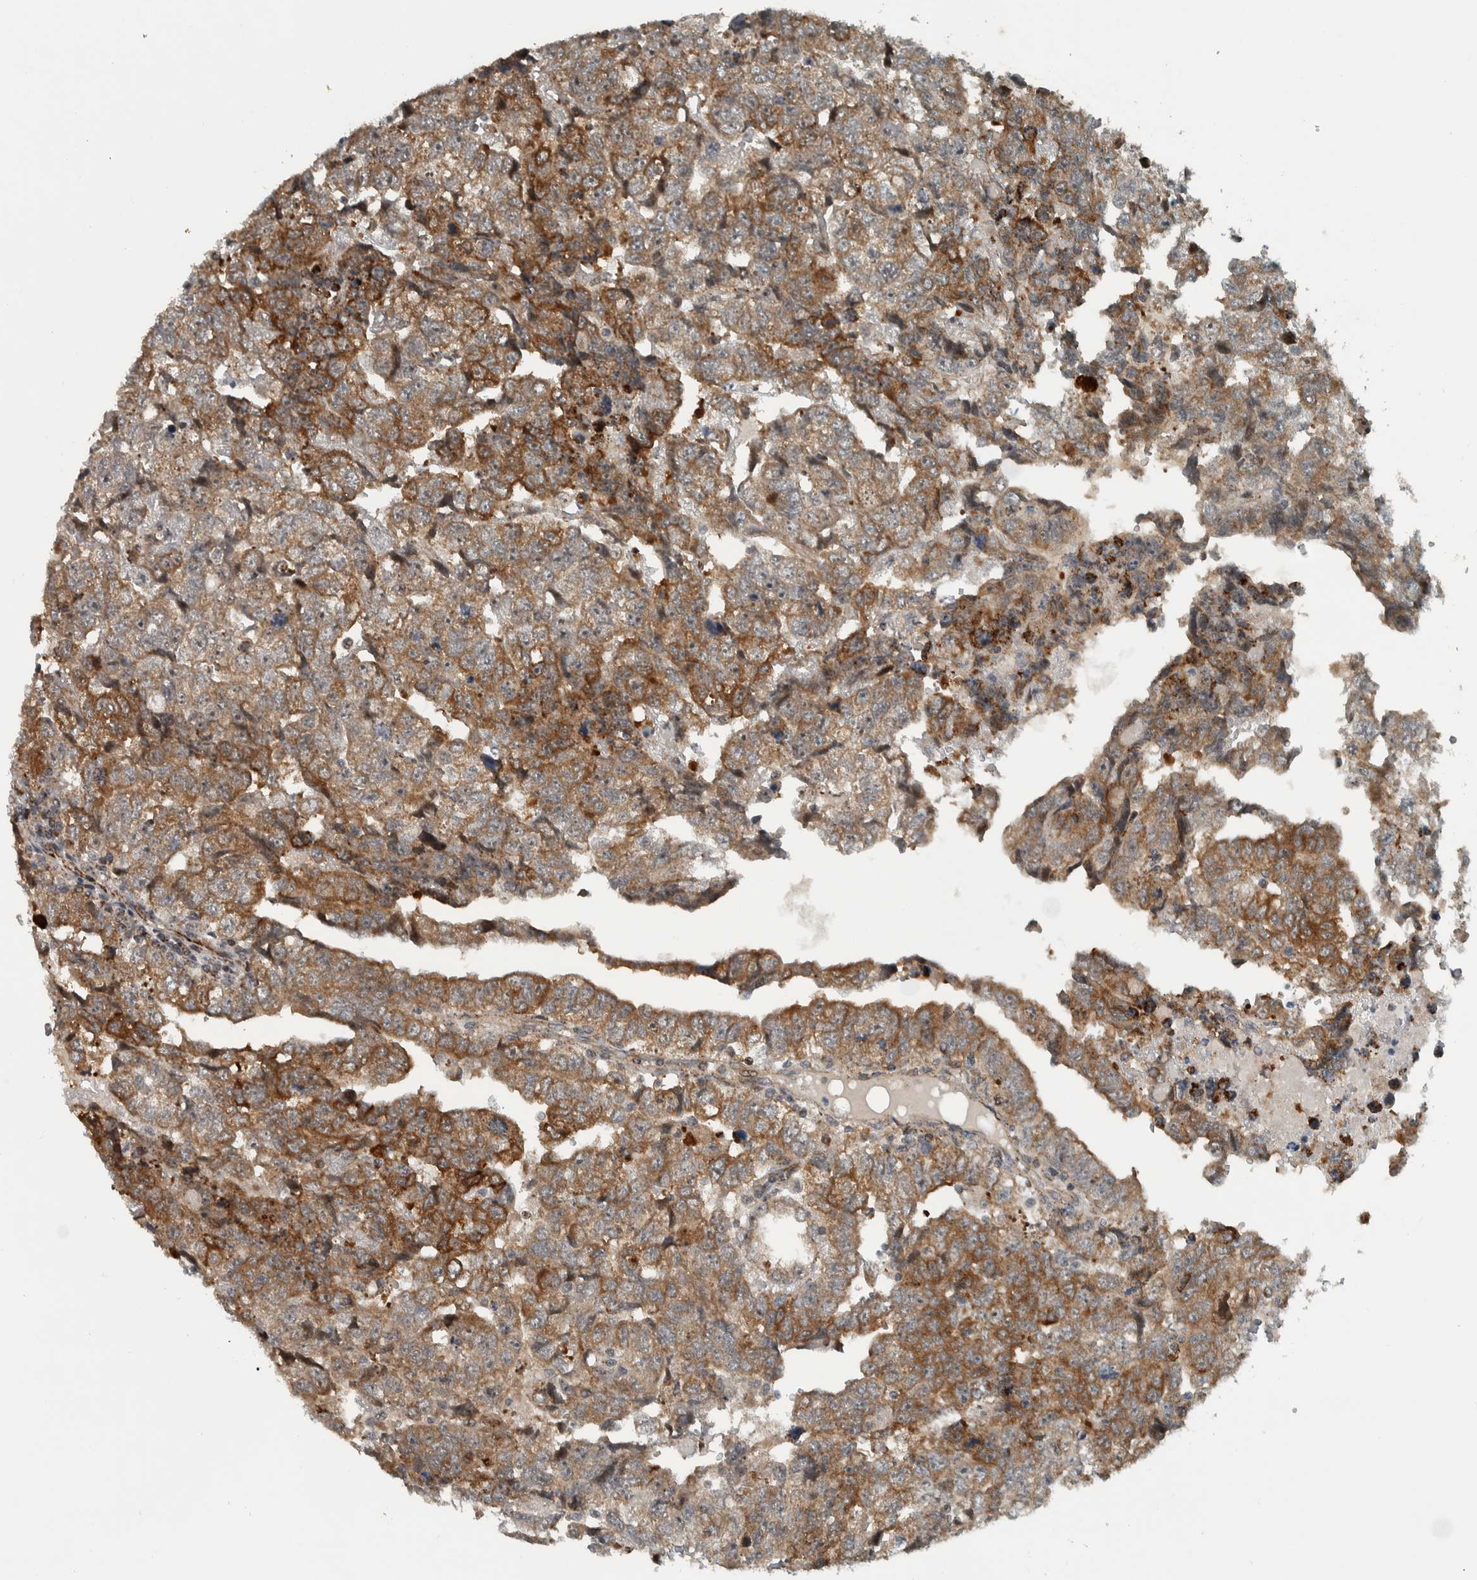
{"staining": {"intensity": "moderate", "quantity": ">75%", "location": "cytoplasmic/membranous"}, "tissue": "testis cancer", "cell_type": "Tumor cells", "image_type": "cancer", "snomed": [{"axis": "morphology", "description": "Carcinoma, Embryonal, NOS"}, {"axis": "topography", "description": "Testis"}], "caption": "Testis cancer tissue exhibits moderate cytoplasmic/membranous expression in approximately >75% of tumor cells Using DAB (3,3'-diaminobenzidine) (brown) and hematoxylin (blue) stains, captured at high magnification using brightfield microscopy.", "gene": "PPM1K", "patient": {"sex": "male", "age": 36}}